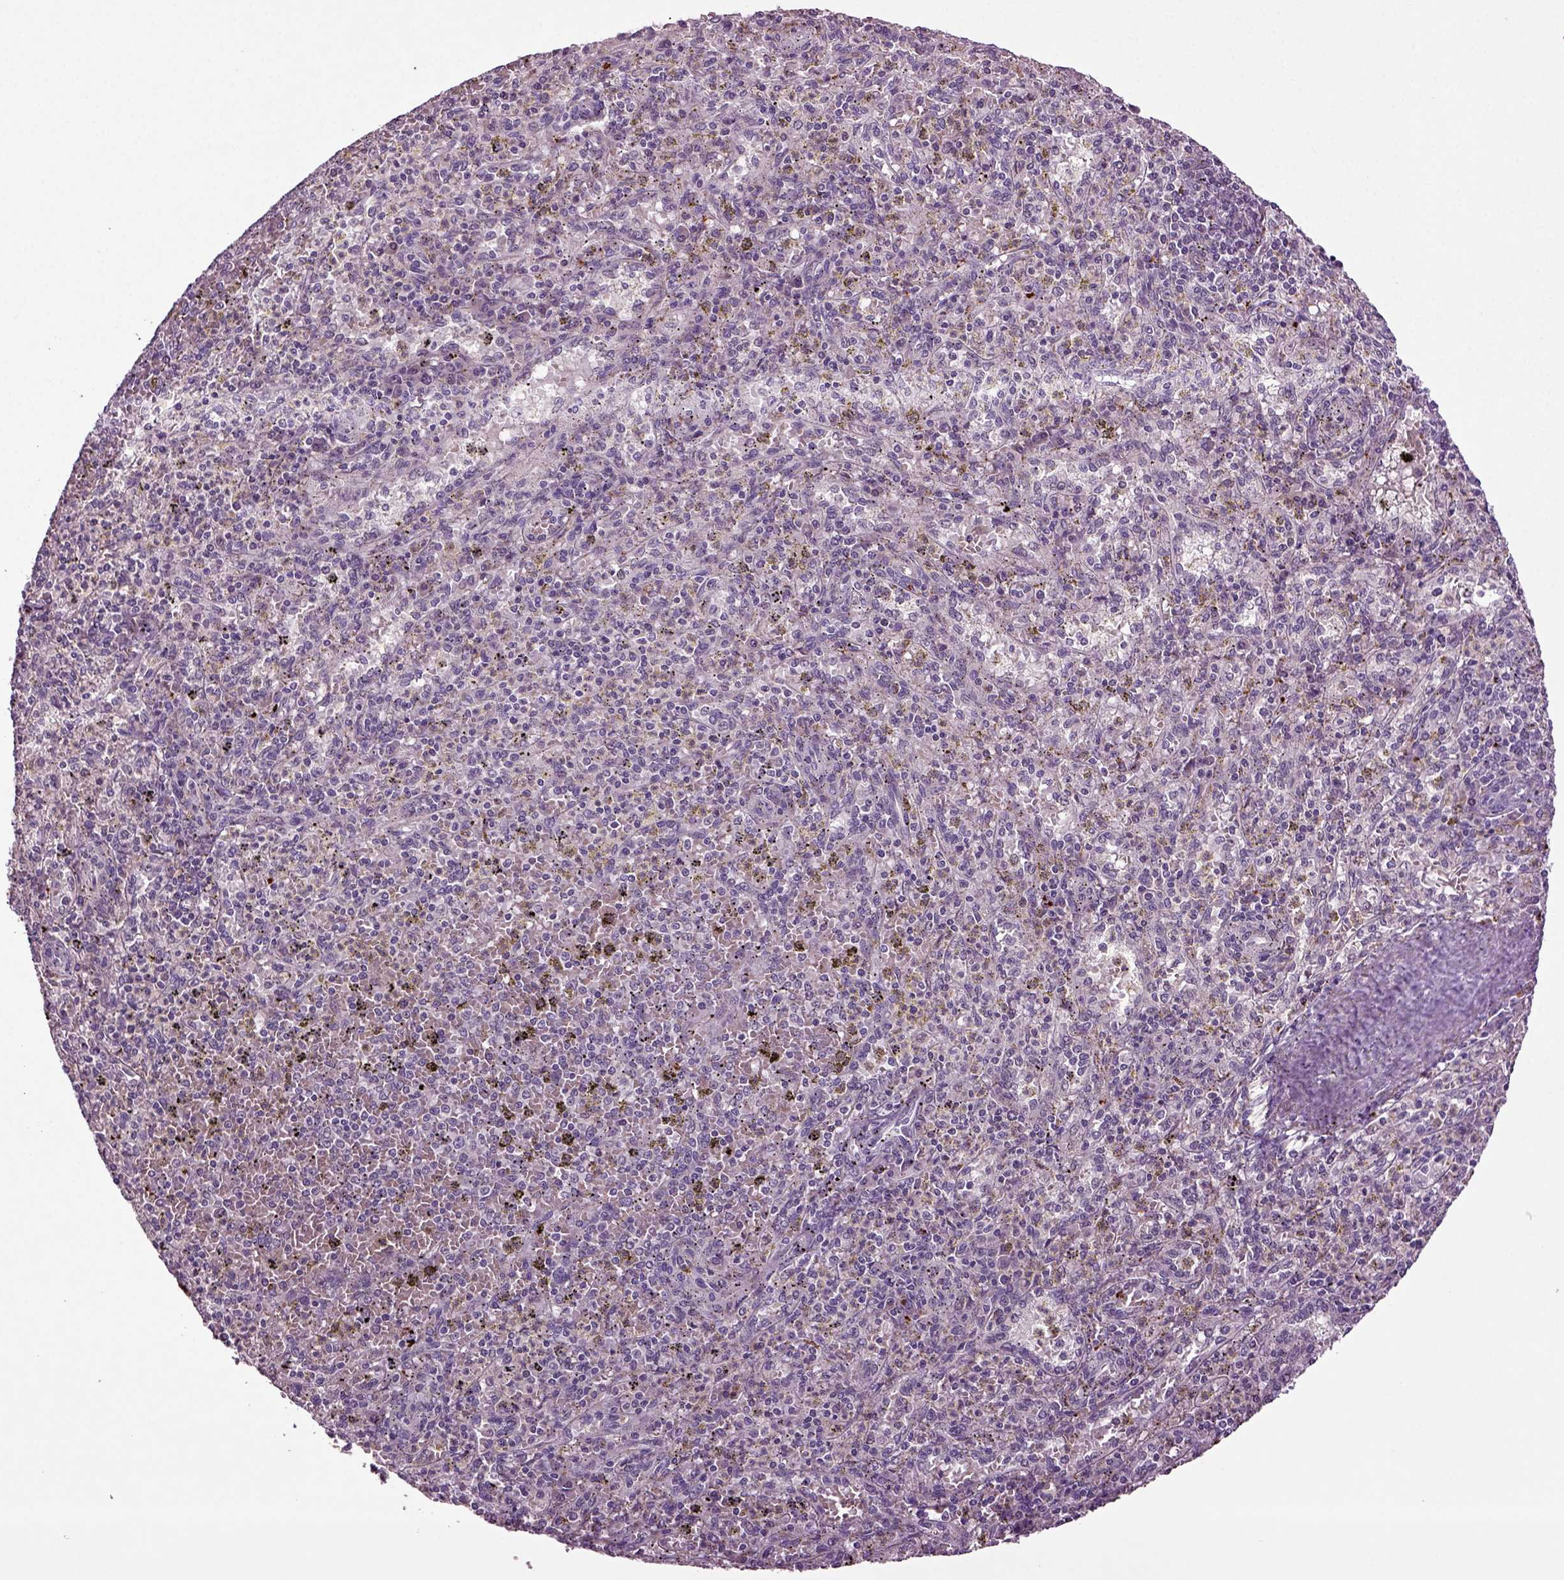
{"staining": {"intensity": "negative", "quantity": "none", "location": "none"}, "tissue": "spleen", "cell_type": "Cells in red pulp", "image_type": "normal", "snomed": [{"axis": "morphology", "description": "Normal tissue, NOS"}, {"axis": "topography", "description": "Spleen"}], "caption": "Normal spleen was stained to show a protein in brown. There is no significant staining in cells in red pulp. (Brightfield microscopy of DAB immunohistochemistry (IHC) at high magnification).", "gene": "SLC17A6", "patient": {"sex": "male", "age": 60}}